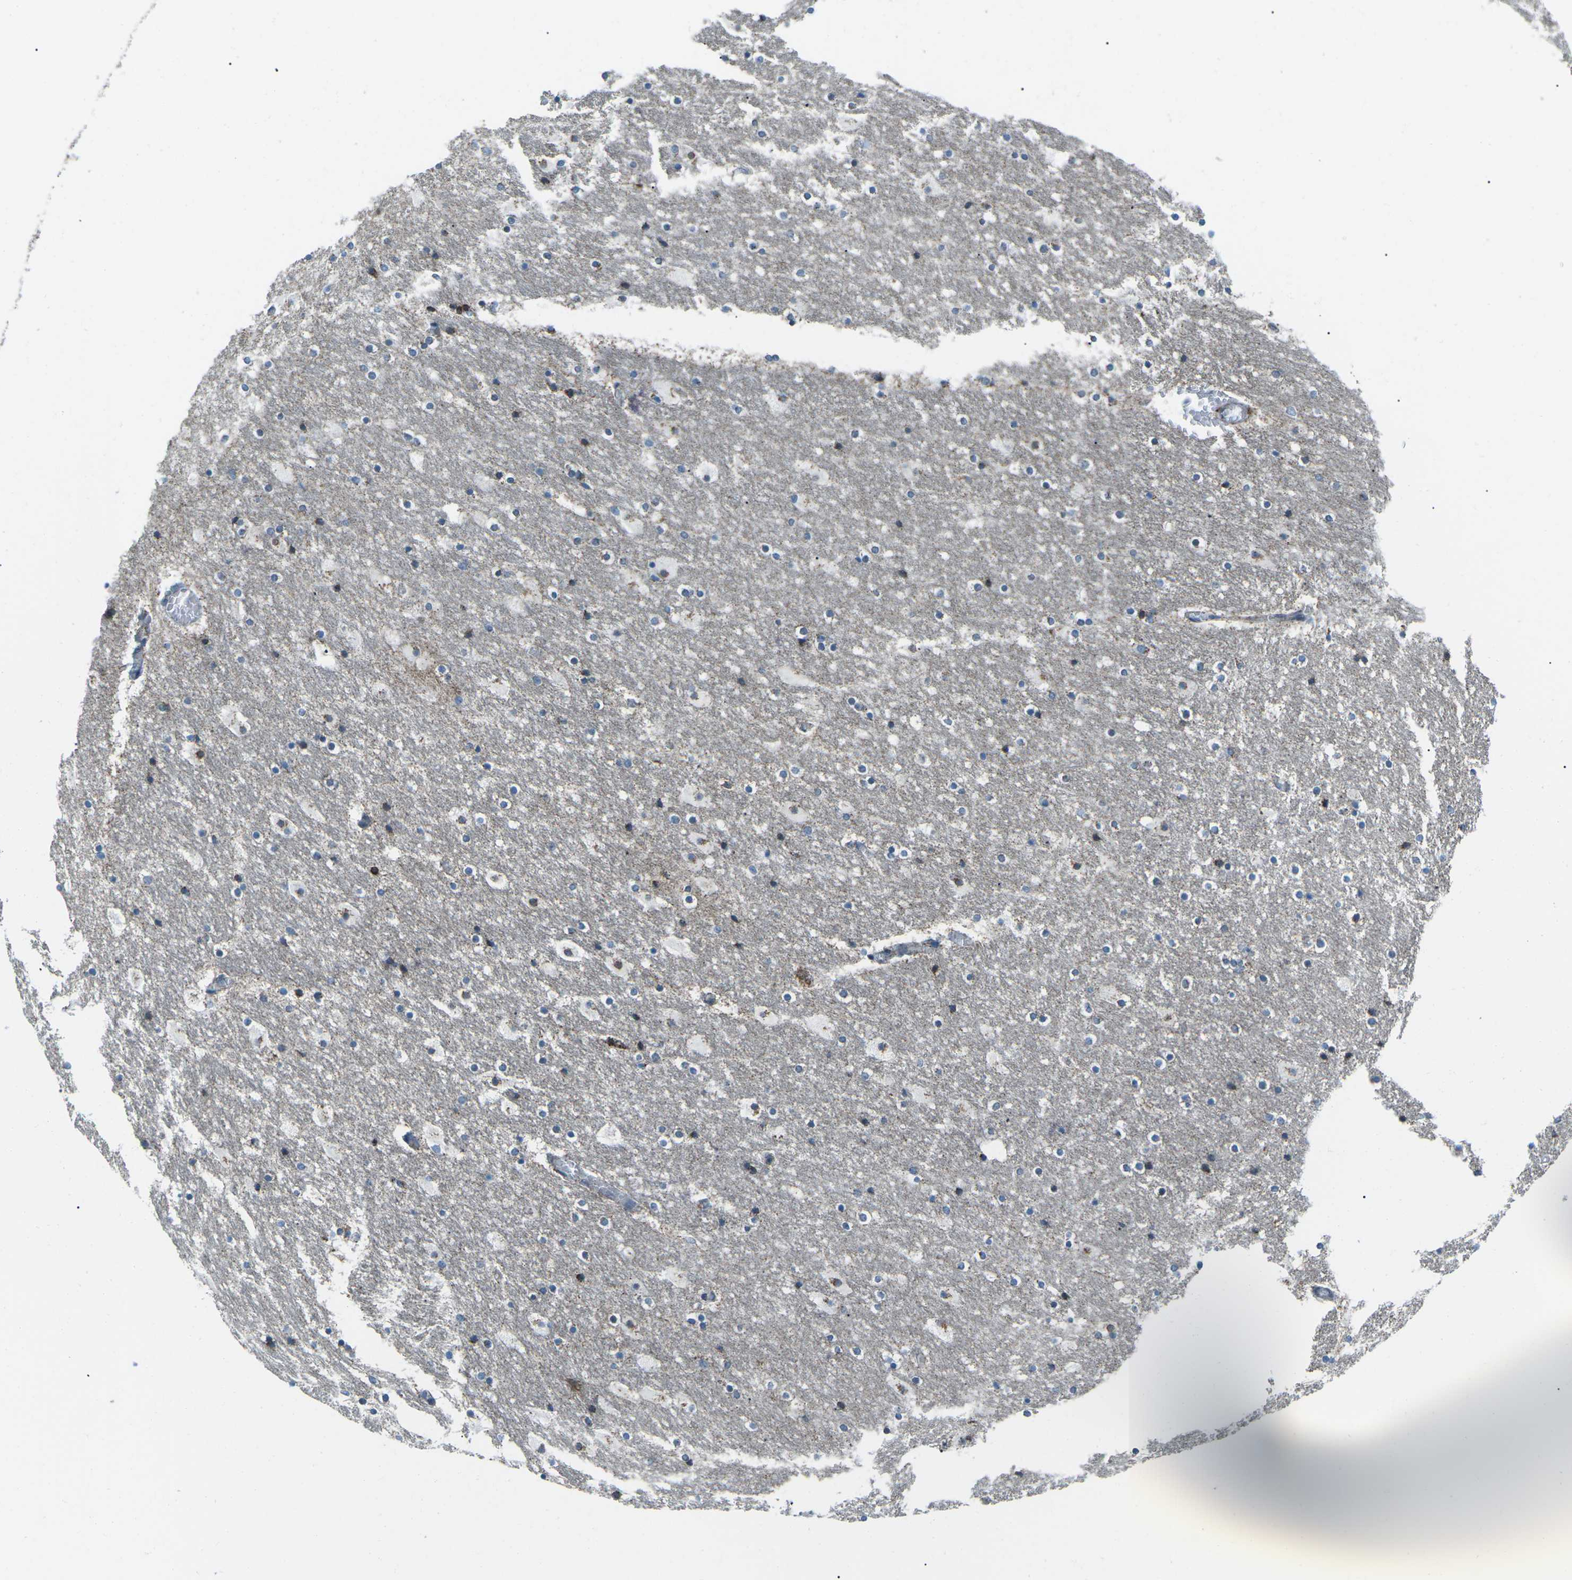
{"staining": {"intensity": "moderate", "quantity": "<25%", "location": "cytoplasmic/membranous"}, "tissue": "hippocampus", "cell_type": "Glial cells", "image_type": "normal", "snomed": [{"axis": "morphology", "description": "Normal tissue, NOS"}, {"axis": "topography", "description": "Hippocampus"}], "caption": "Immunohistochemical staining of normal hippocampus shows low levels of moderate cytoplasmic/membranous staining in about <25% of glial cells. (Stains: DAB (3,3'-diaminobenzidine) in brown, nuclei in blue, Microscopy: brightfield microscopy at high magnification).", "gene": "RFESD", "patient": {"sex": "male", "age": 45}}